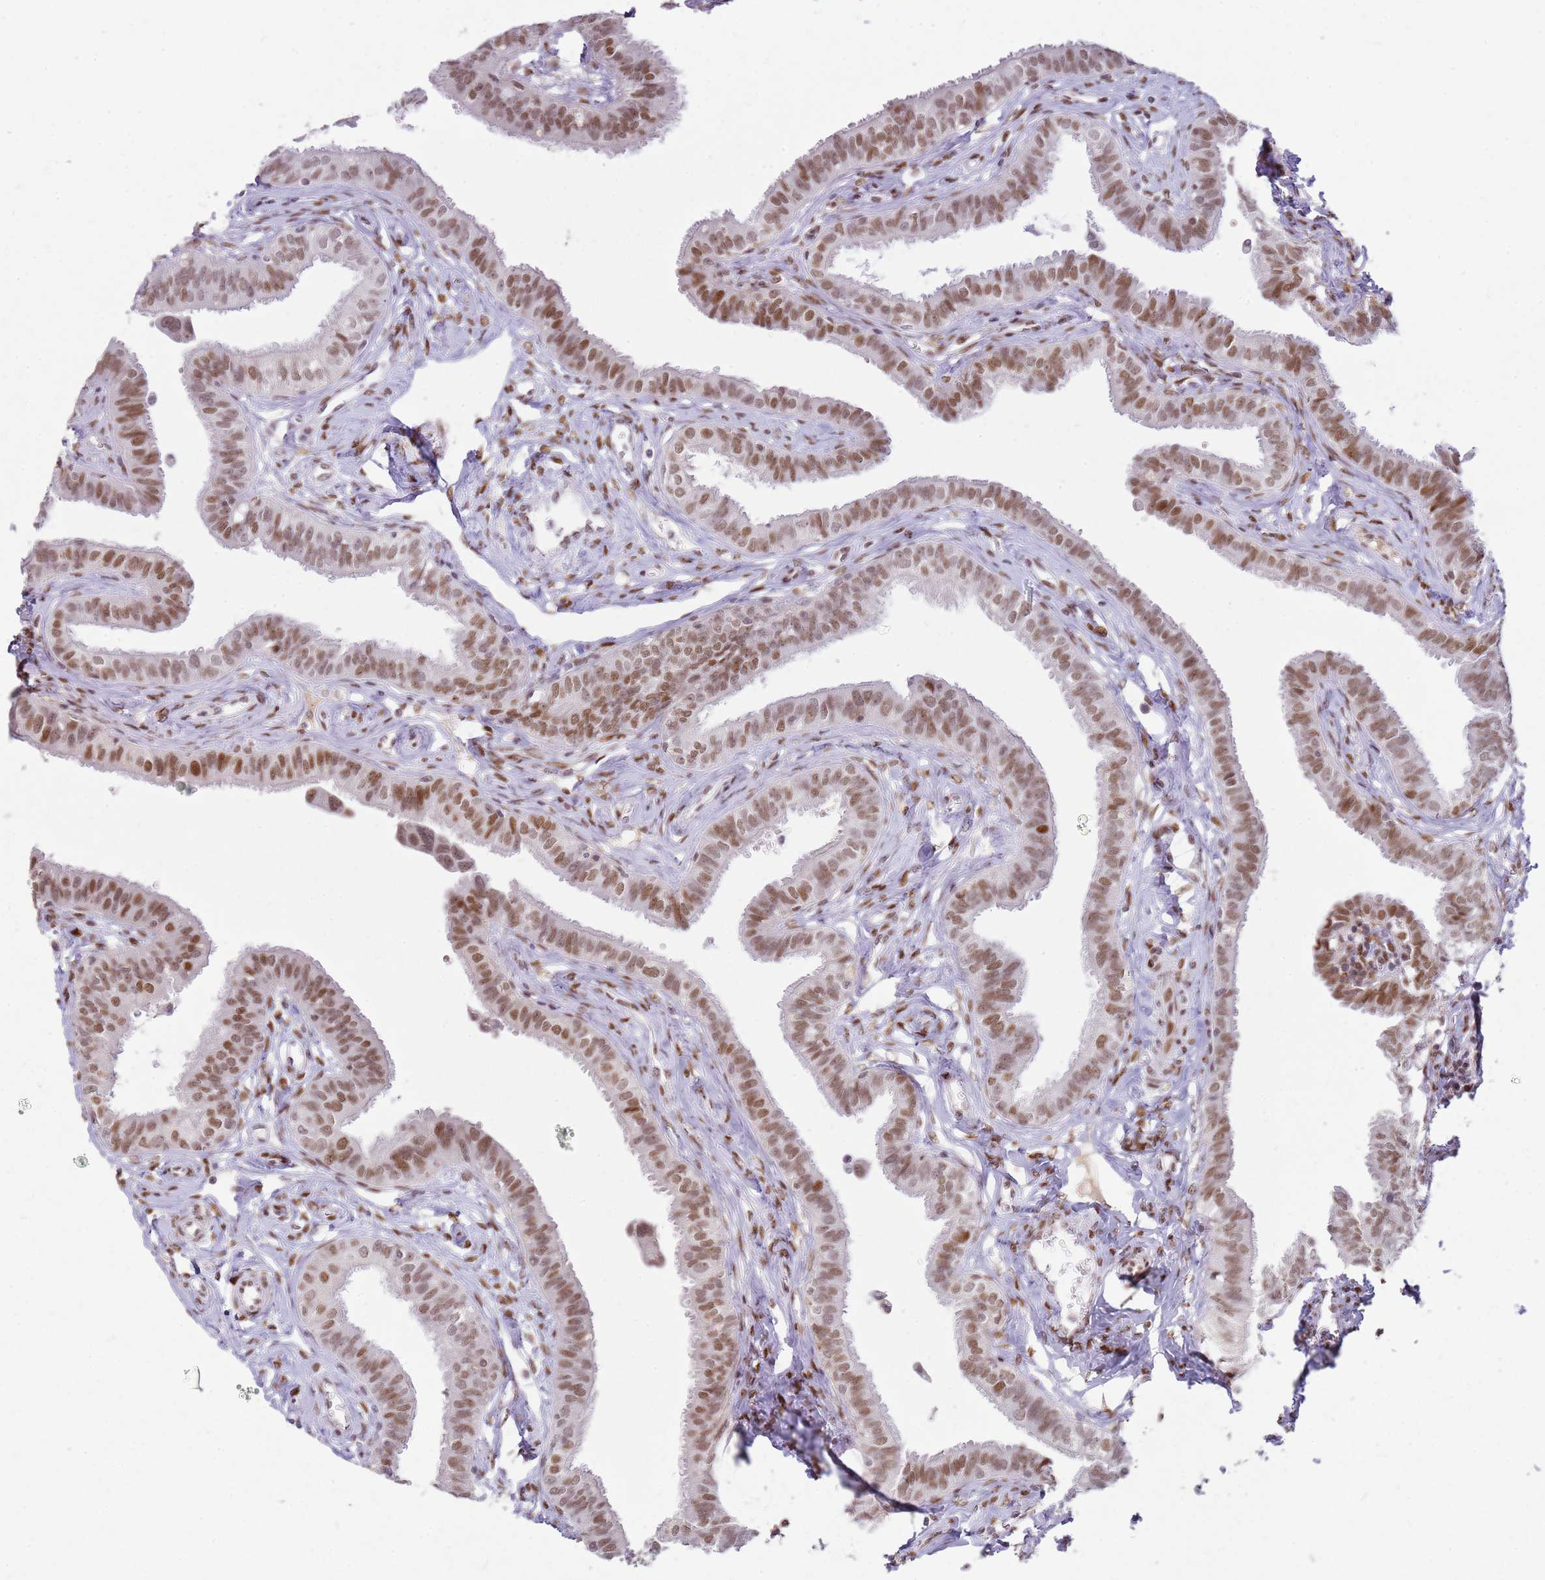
{"staining": {"intensity": "strong", "quantity": ">75%", "location": "nuclear"}, "tissue": "fallopian tube", "cell_type": "Glandular cells", "image_type": "normal", "snomed": [{"axis": "morphology", "description": "Normal tissue, NOS"}, {"axis": "morphology", "description": "Carcinoma, NOS"}, {"axis": "topography", "description": "Fallopian tube"}, {"axis": "topography", "description": "Ovary"}], "caption": "Immunohistochemical staining of benign fallopian tube reveals >75% levels of strong nuclear protein staining in about >75% of glandular cells. The protein is shown in brown color, while the nuclei are stained blue.", "gene": "PHC2", "patient": {"sex": "female", "age": 59}}